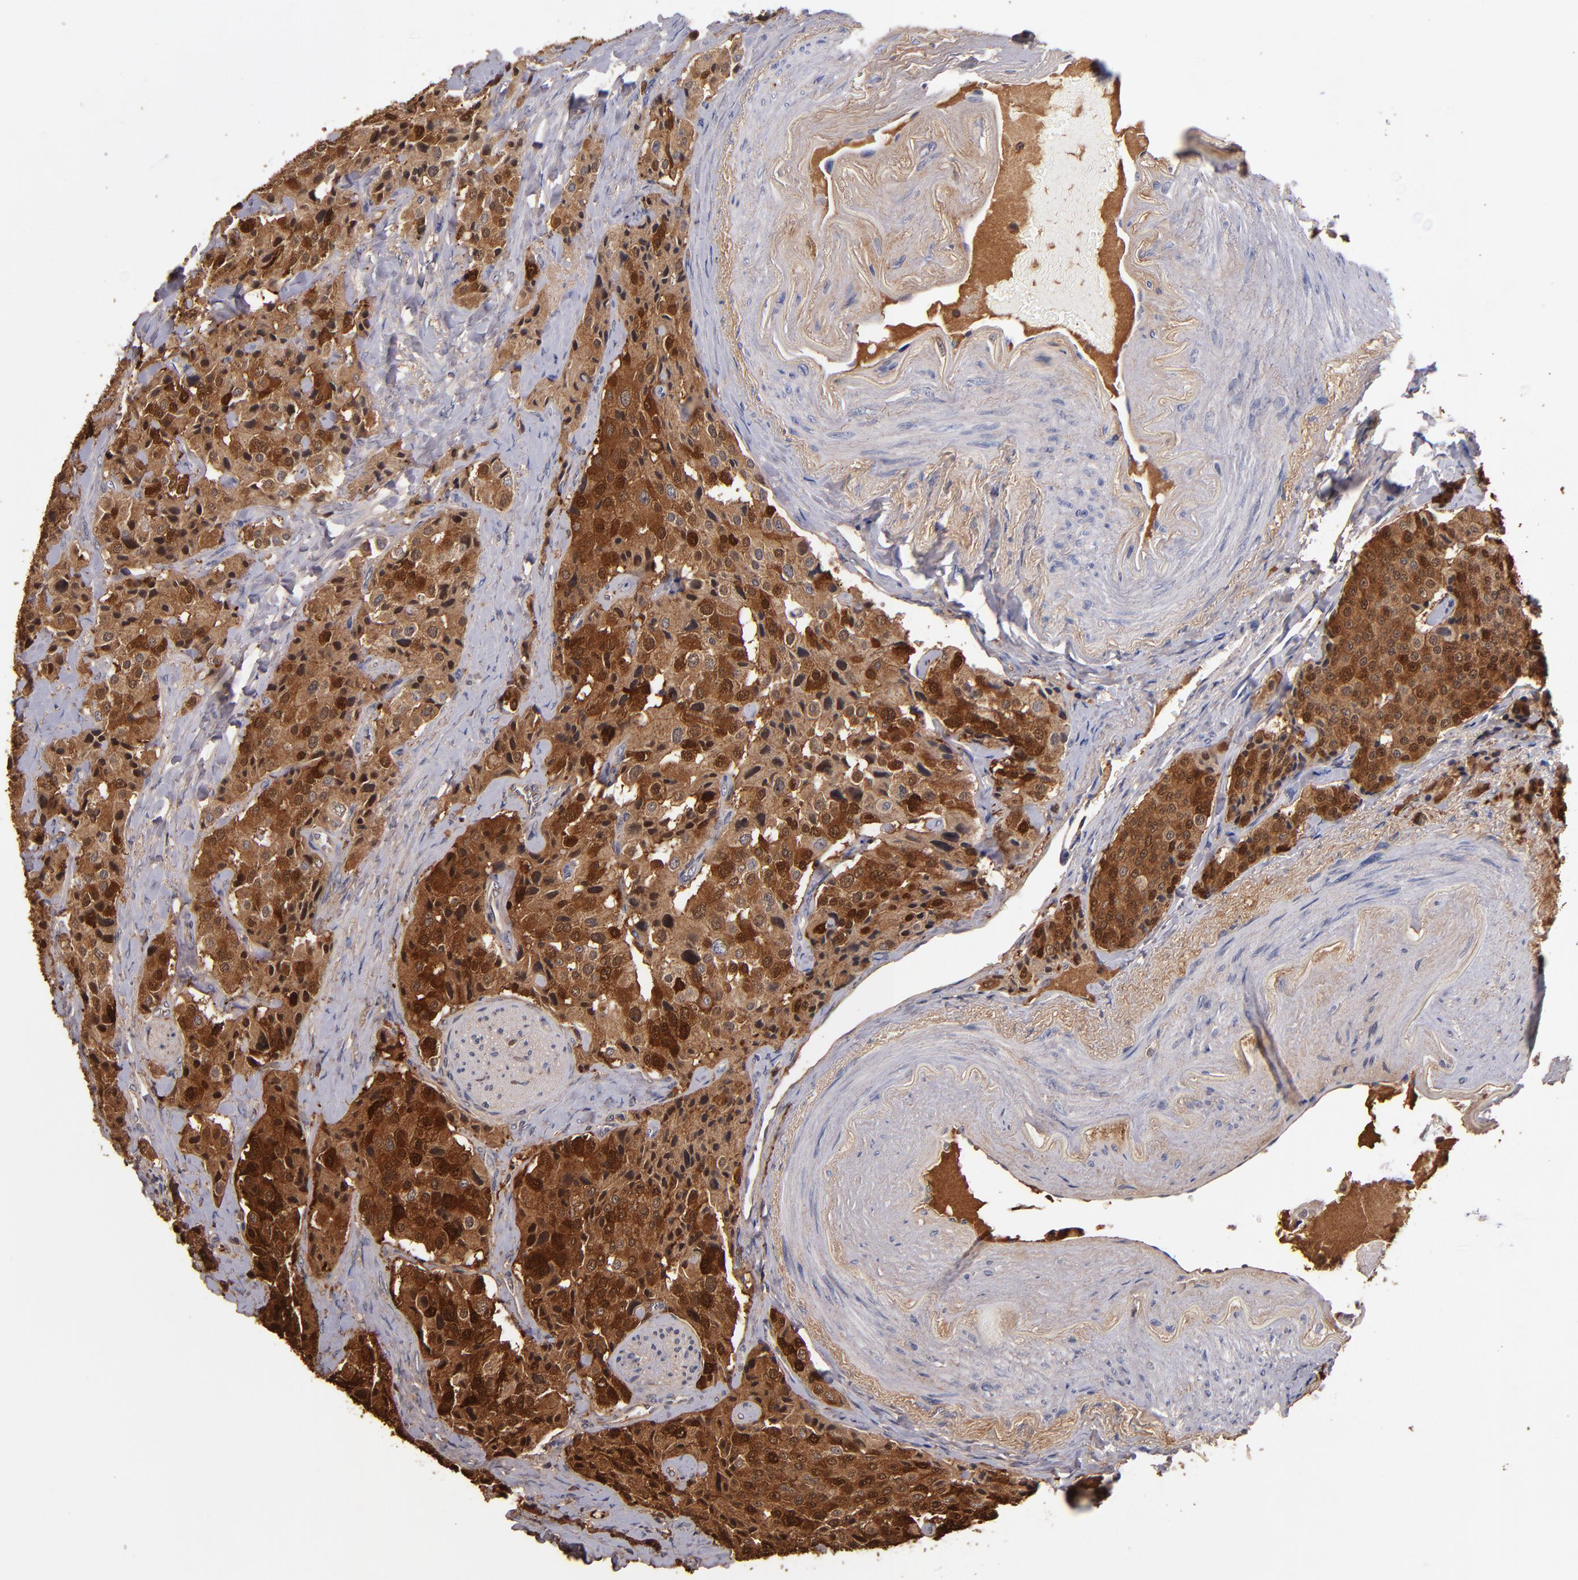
{"staining": {"intensity": "strong", "quantity": ">75%", "location": "cytoplasmic/membranous,nuclear"}, "tissue": "carcinoid", "cell_type": "Tumor cells", "image_type": "cancer", "snomed": [{"axis": "morphology", "description": "Carcinoid, malignant, NOS"}, {"axis": "topography", "description": "Colon"}], "caption": "Tumor cells display strong cytoplasmic/membranous and nuclear expression in about >75% of cells in carcinoid. (DAB IHC, brown staining for protein, blue staining for nuclei).", "gene": "TTLL12", "patient": {"sex": "female", "age": 61}}